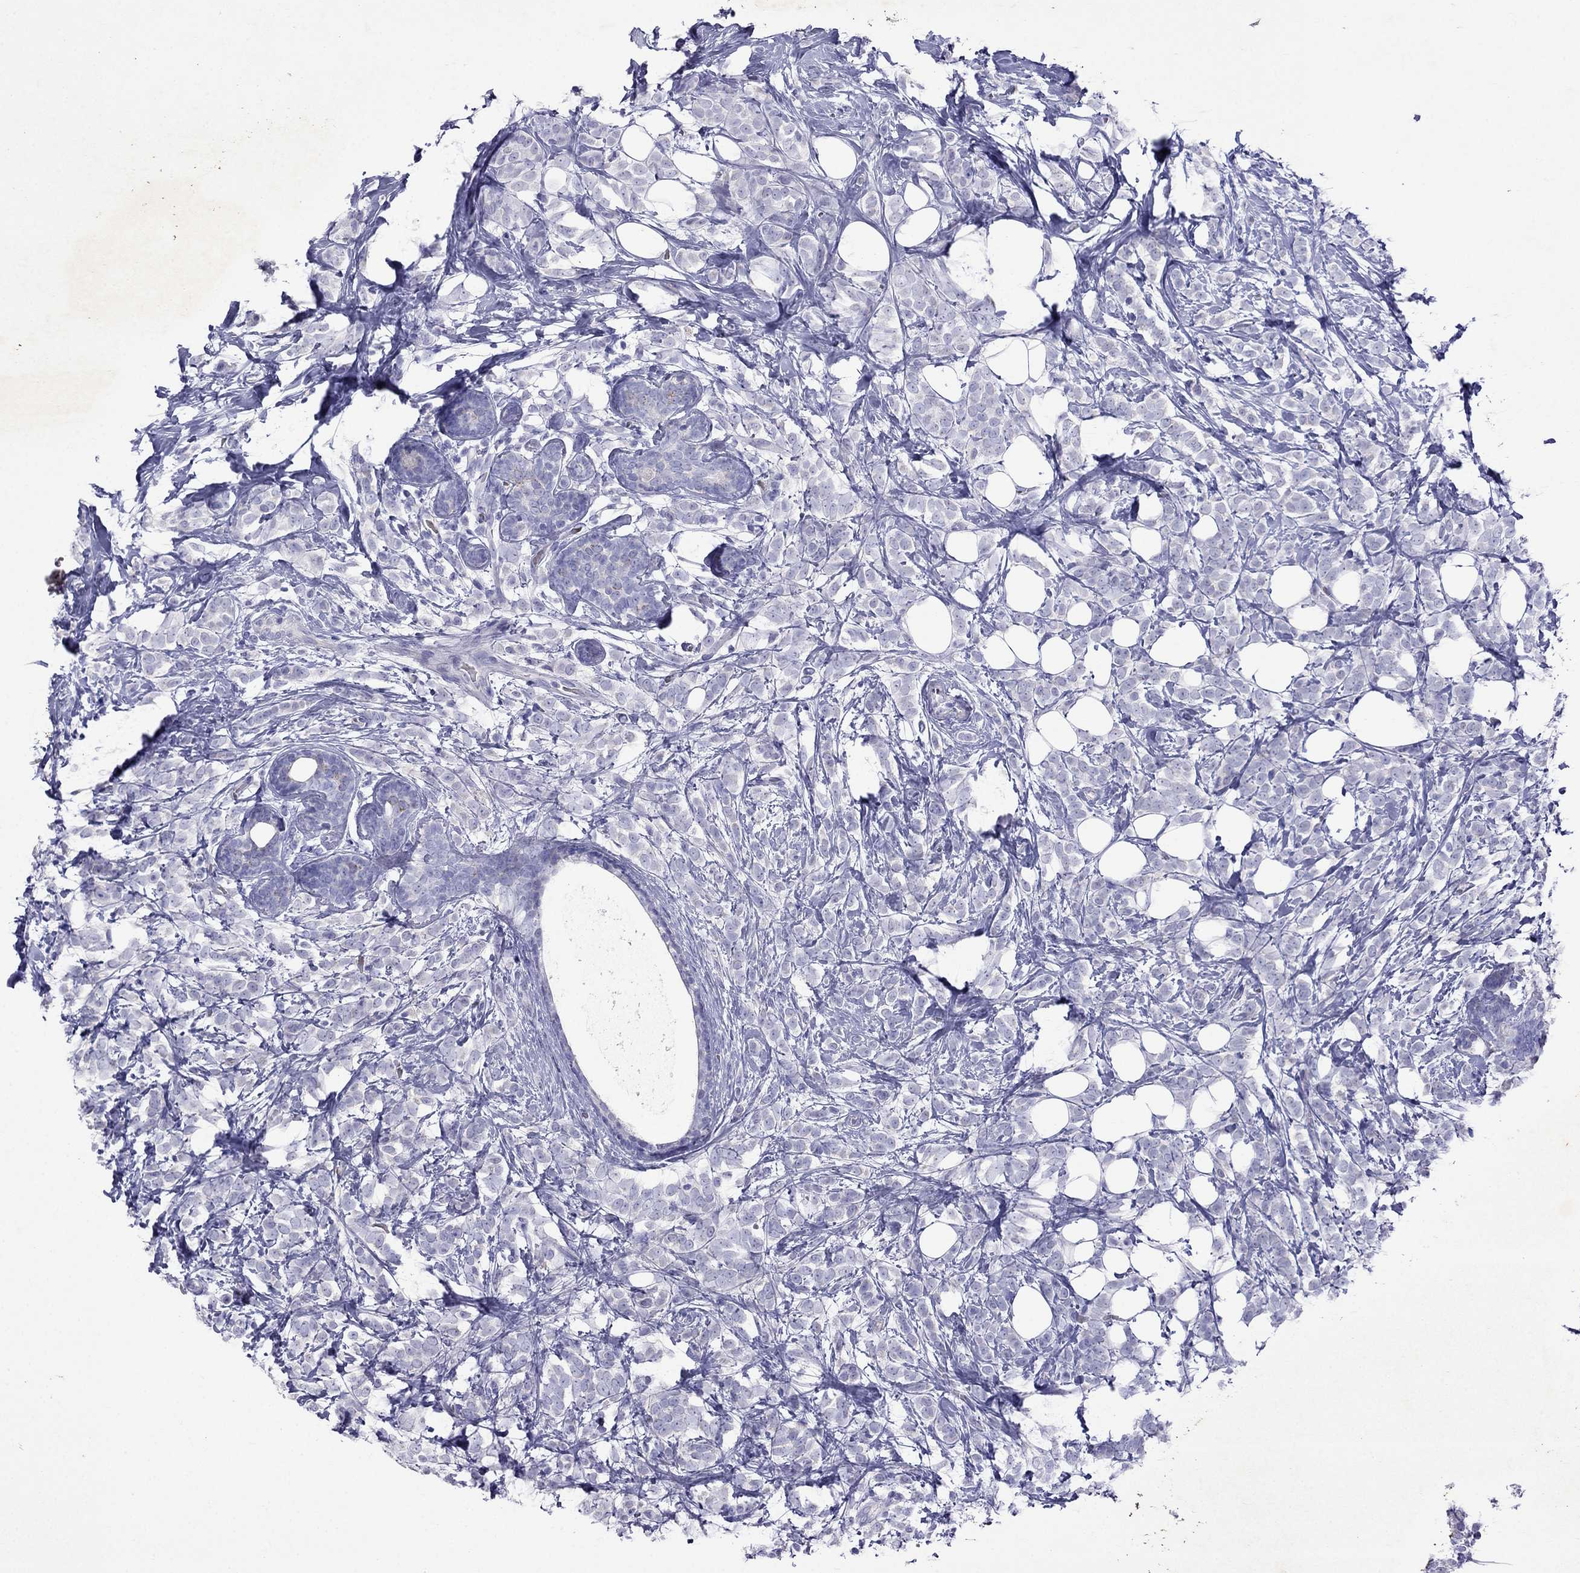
{"staining": {"intensity": "negative", "quantity": "none", "location": "none"}, "tissue": "breast cancer", "cell_type": "Tumor cells", "image_type": "cancer", "snomed": [{"axis": "morphology", "description": "Lobular carcinoma"}, {"axis": "topography", "description": "Breast"}], "caption": "High magnification brightfield microscopy of lobular carcinoma (breast) stained with DAB (3,3'-diaminobenzidine) (brown) and counterstained with hematoxylin (blue): tumor cells show no significant expression.", "gene": "TDRD1", "patient": {"sex": "female", "age": 49}}